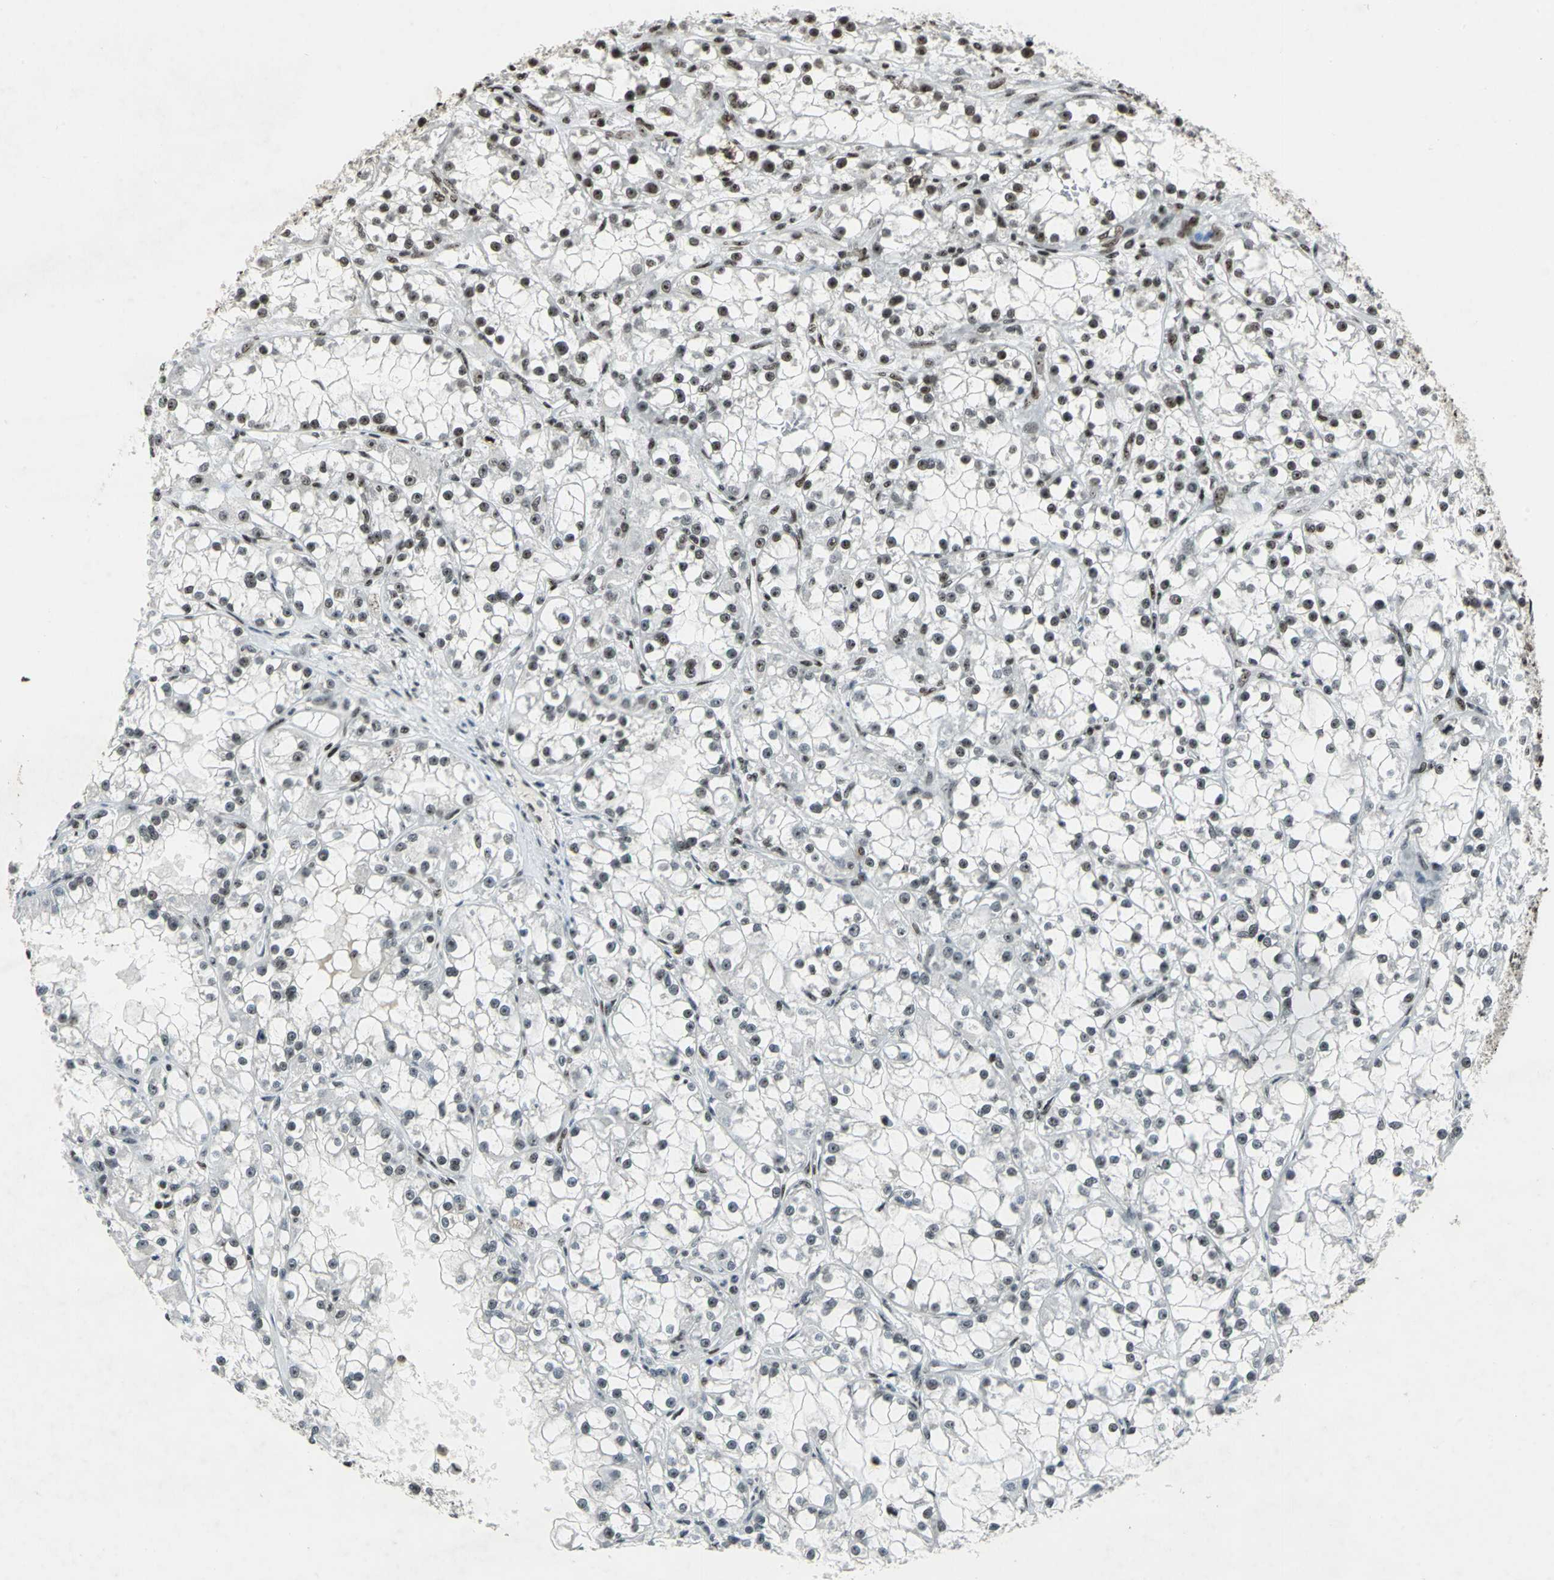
{"staining": {"intensity": "weak", "quantity": "<25%", "location": "nuclear"}, "tissue": "renal cancer", "cell_type": "Tumor cells", "image_type": "cancer", "snomed": [{"axis": "morphology", "description": "Adenocarcinoma, NOS"}, {"axis": "topography", "description": "Kidney"}], "caption": "Renal adenocarcinoma was stained to show a protein in brown. There is no significant staining in tumor cells.", "gene": "UBTF", "patient": {"sex": "female", "age": 52}}